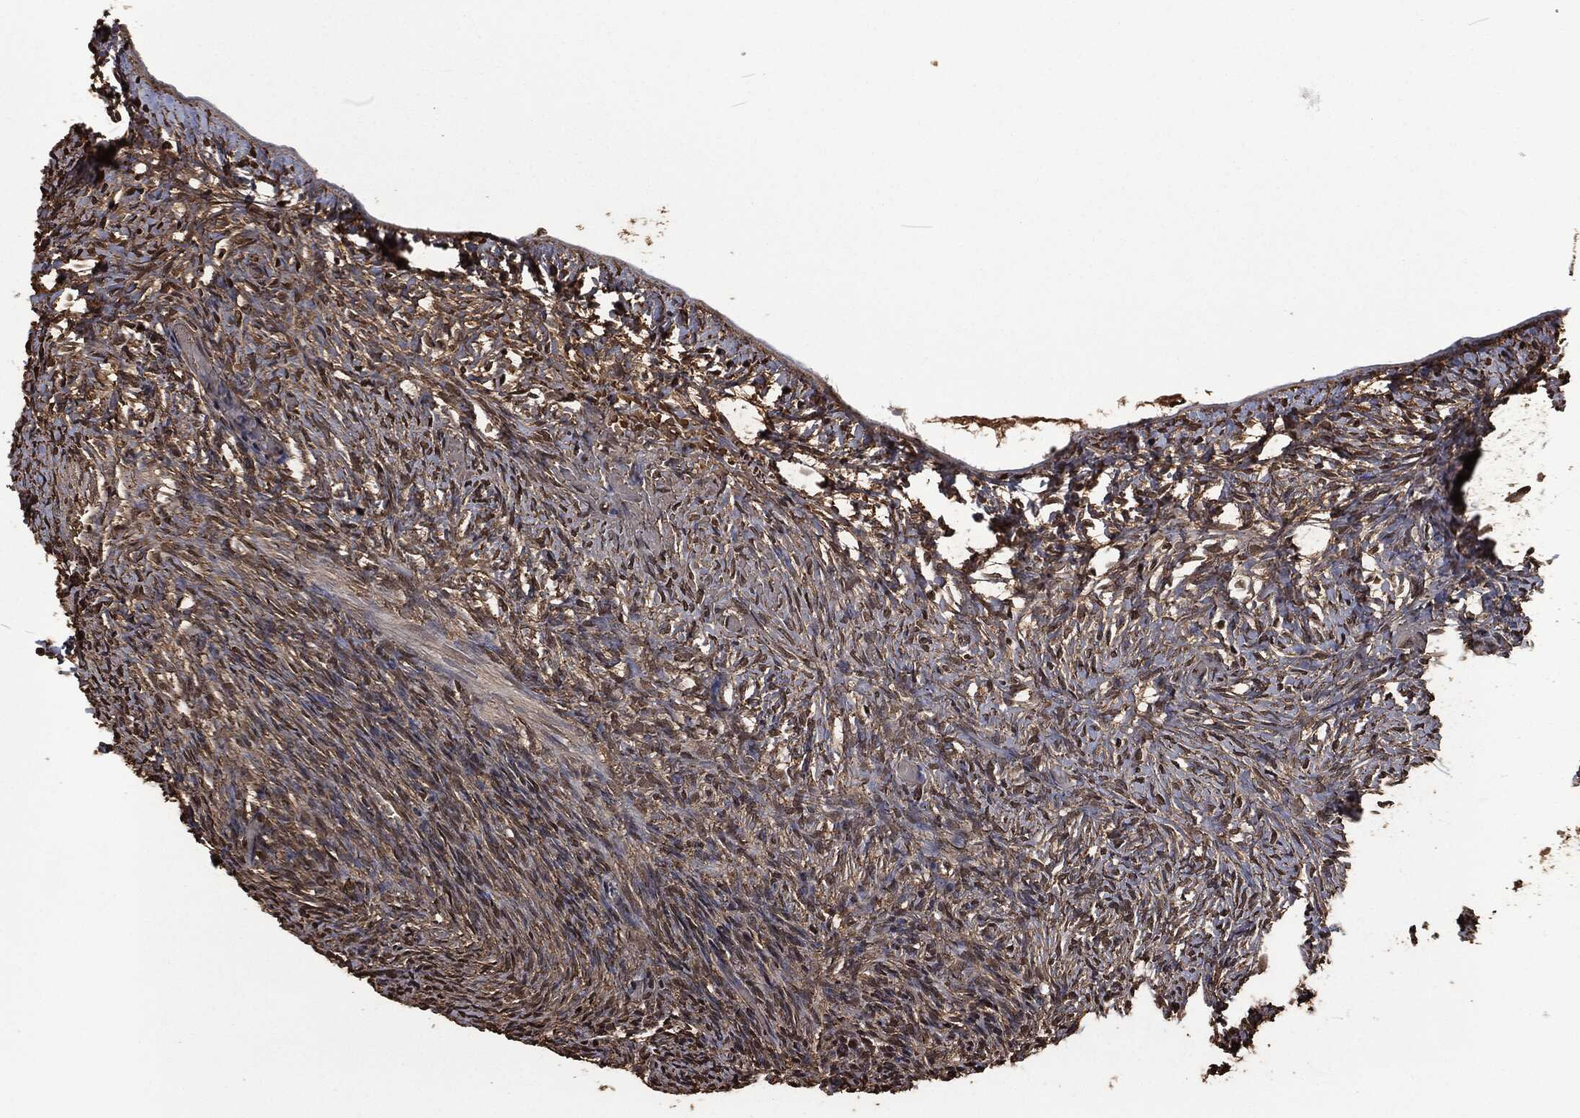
{"staining": {"intensity": "negative", "quantity": "none", "location": "none"}, "tissue": "ovary", "cell_type": "Follicle cells", "image_type": "normal", "snomed": [{"axis": "morphology", "description": "Normal tissue, NOS"}, {"axis": "topography", "description": "Ovary"}], "caption": "DAB (3,3'-diaminobenzidine) immunohistochemical staining of benign ovary shows no significant expression in follicle cells.", "gene": "PRDX4", "patient": {"sex": "female", "age": 39}}